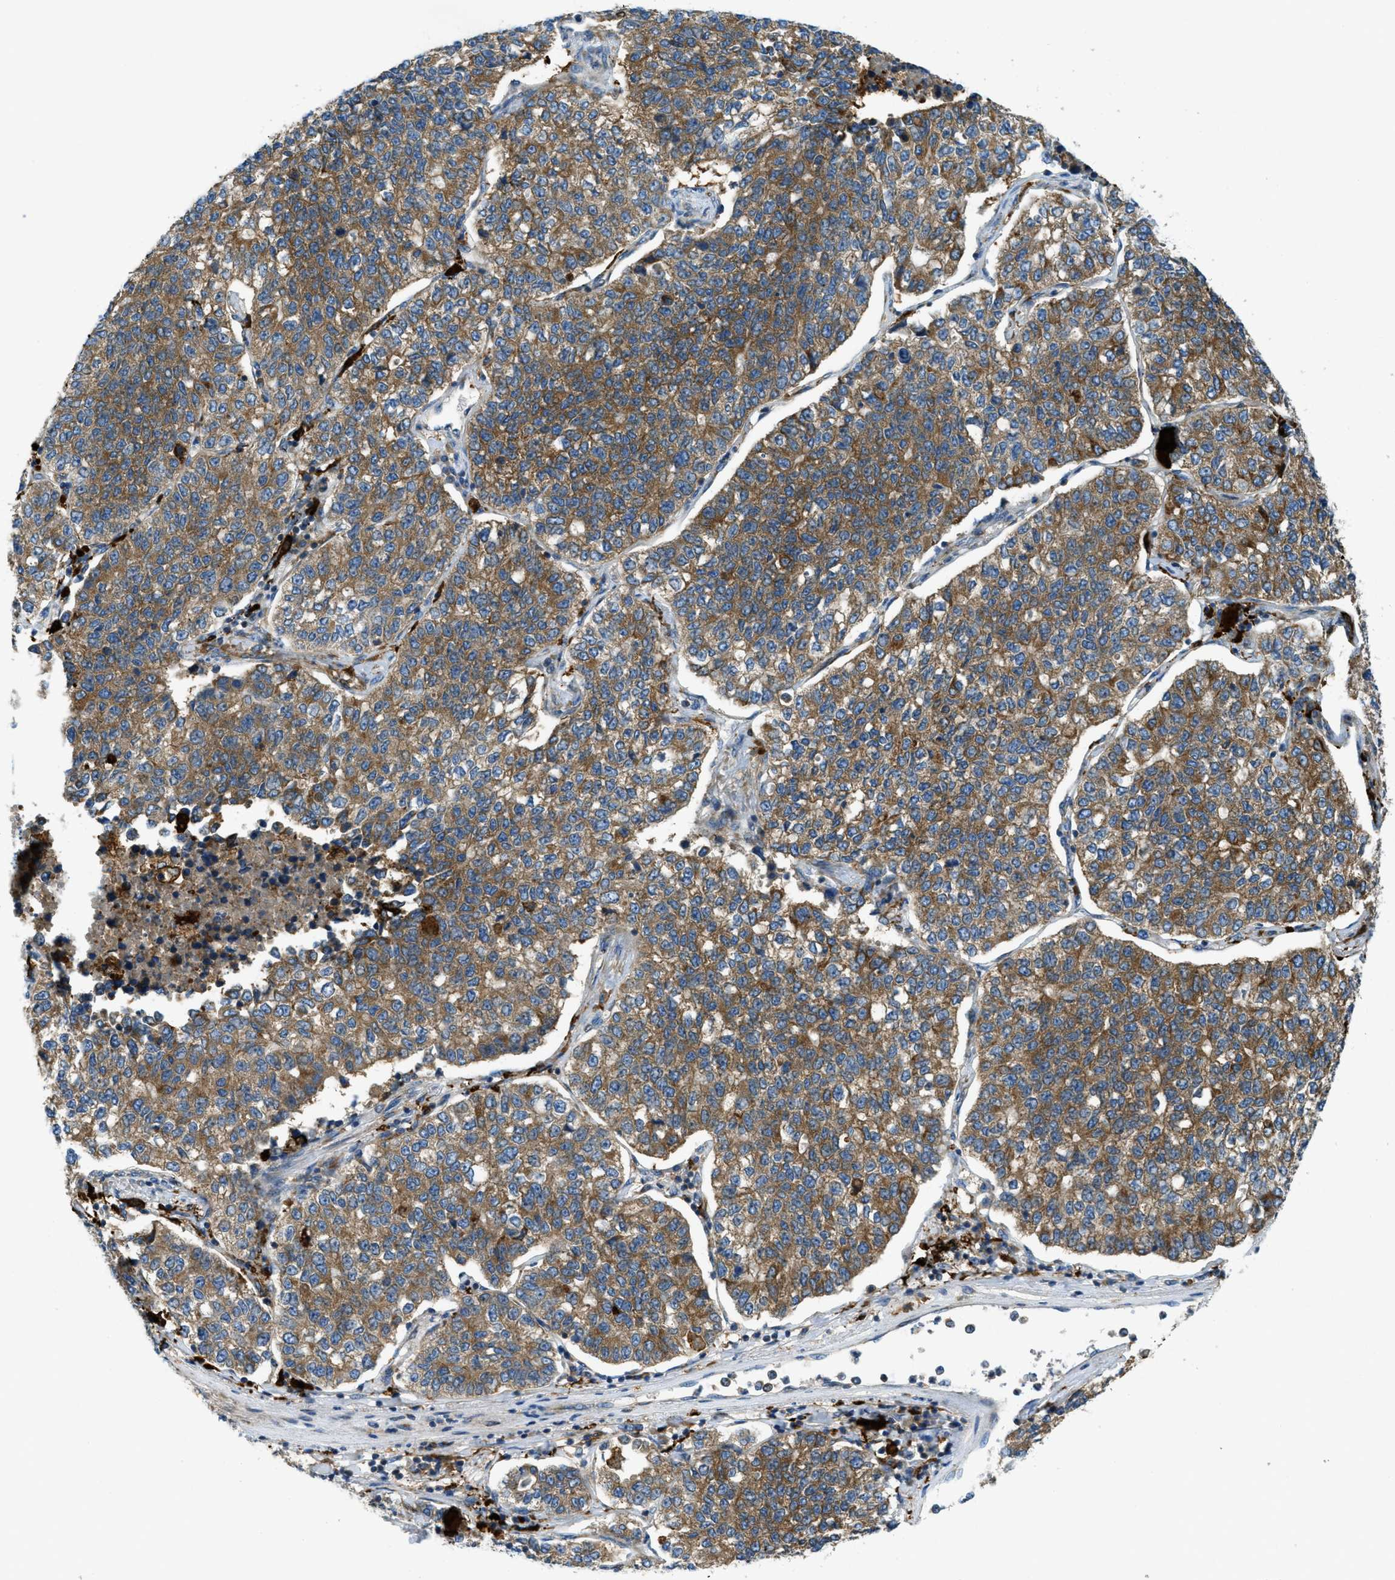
{"staining": {"intensity": "moderate", "quantity": ">75%", "location": "cytoplasmic/membranous"}, "tissue": "lung cancer", "cell_type": "Tumor cells", "image_type": "cancer", "snomed": [{"axis": "morphology", "description": "Adenocarcinoma, NOS"}, {"axis": "topography", "description": "Lung"}], "caption": "Adenocarcinoma (lung) stained with a brown dye displays moderate cytoplasmic/membranous positive positivity in approximately >75% of tumor cells.", "gene": "RFFL", "patient": {"sex": "male", "age": 49}}